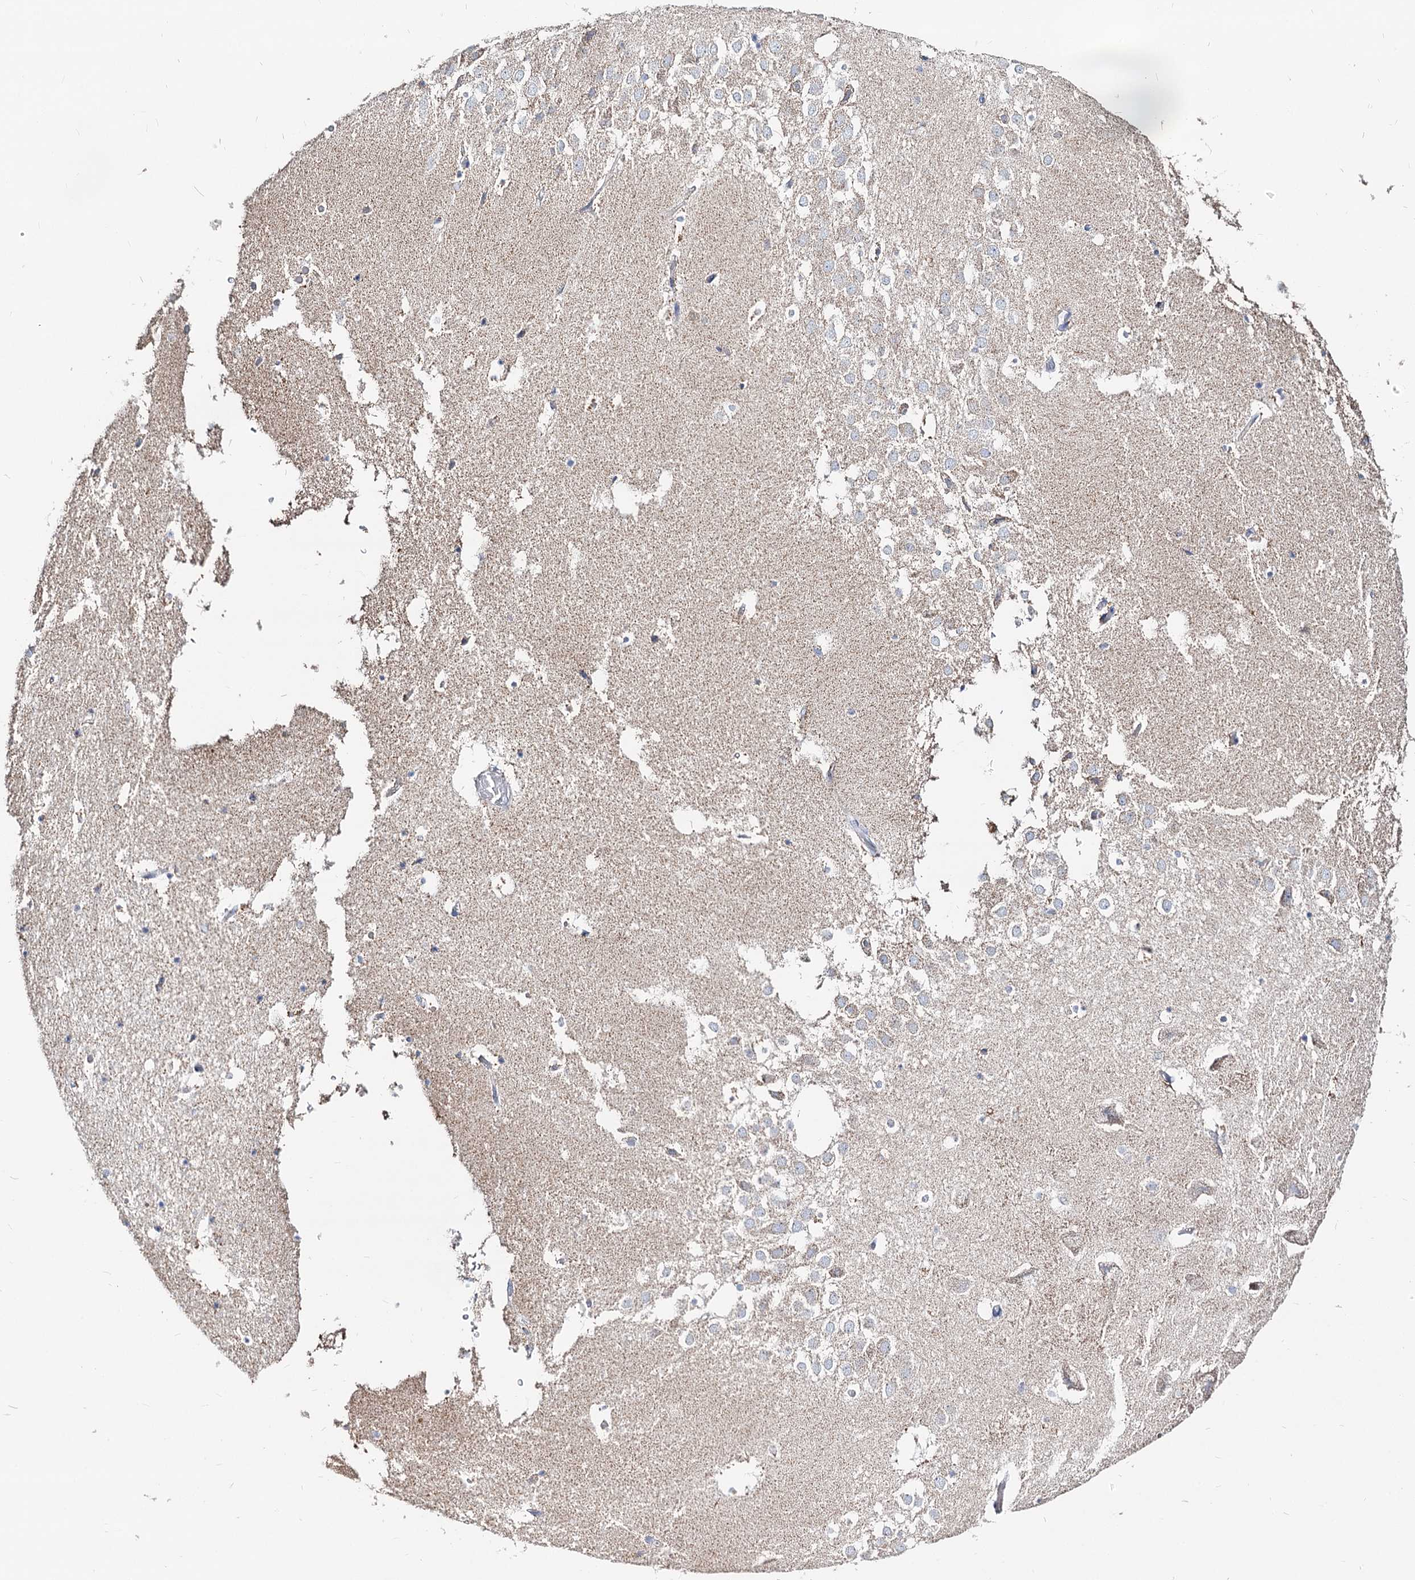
{"staining": {"intensity": "negative", "quantity": "none", "location": "none"}, "tissue": "hippocampus", "cell_type": "Glial cells", "image_type": "normal", "snomed": [{"axis": "morphology", "description": "Normal tissue, NOS"}, {"axis": "topography", "description": "Hippocampus"}], "caption": "Photomicrograph shows no protein expression in glial cells of normal hippocampus.", "gene": "MCCC2", "patient": {"sex": "female", "age": 52}}